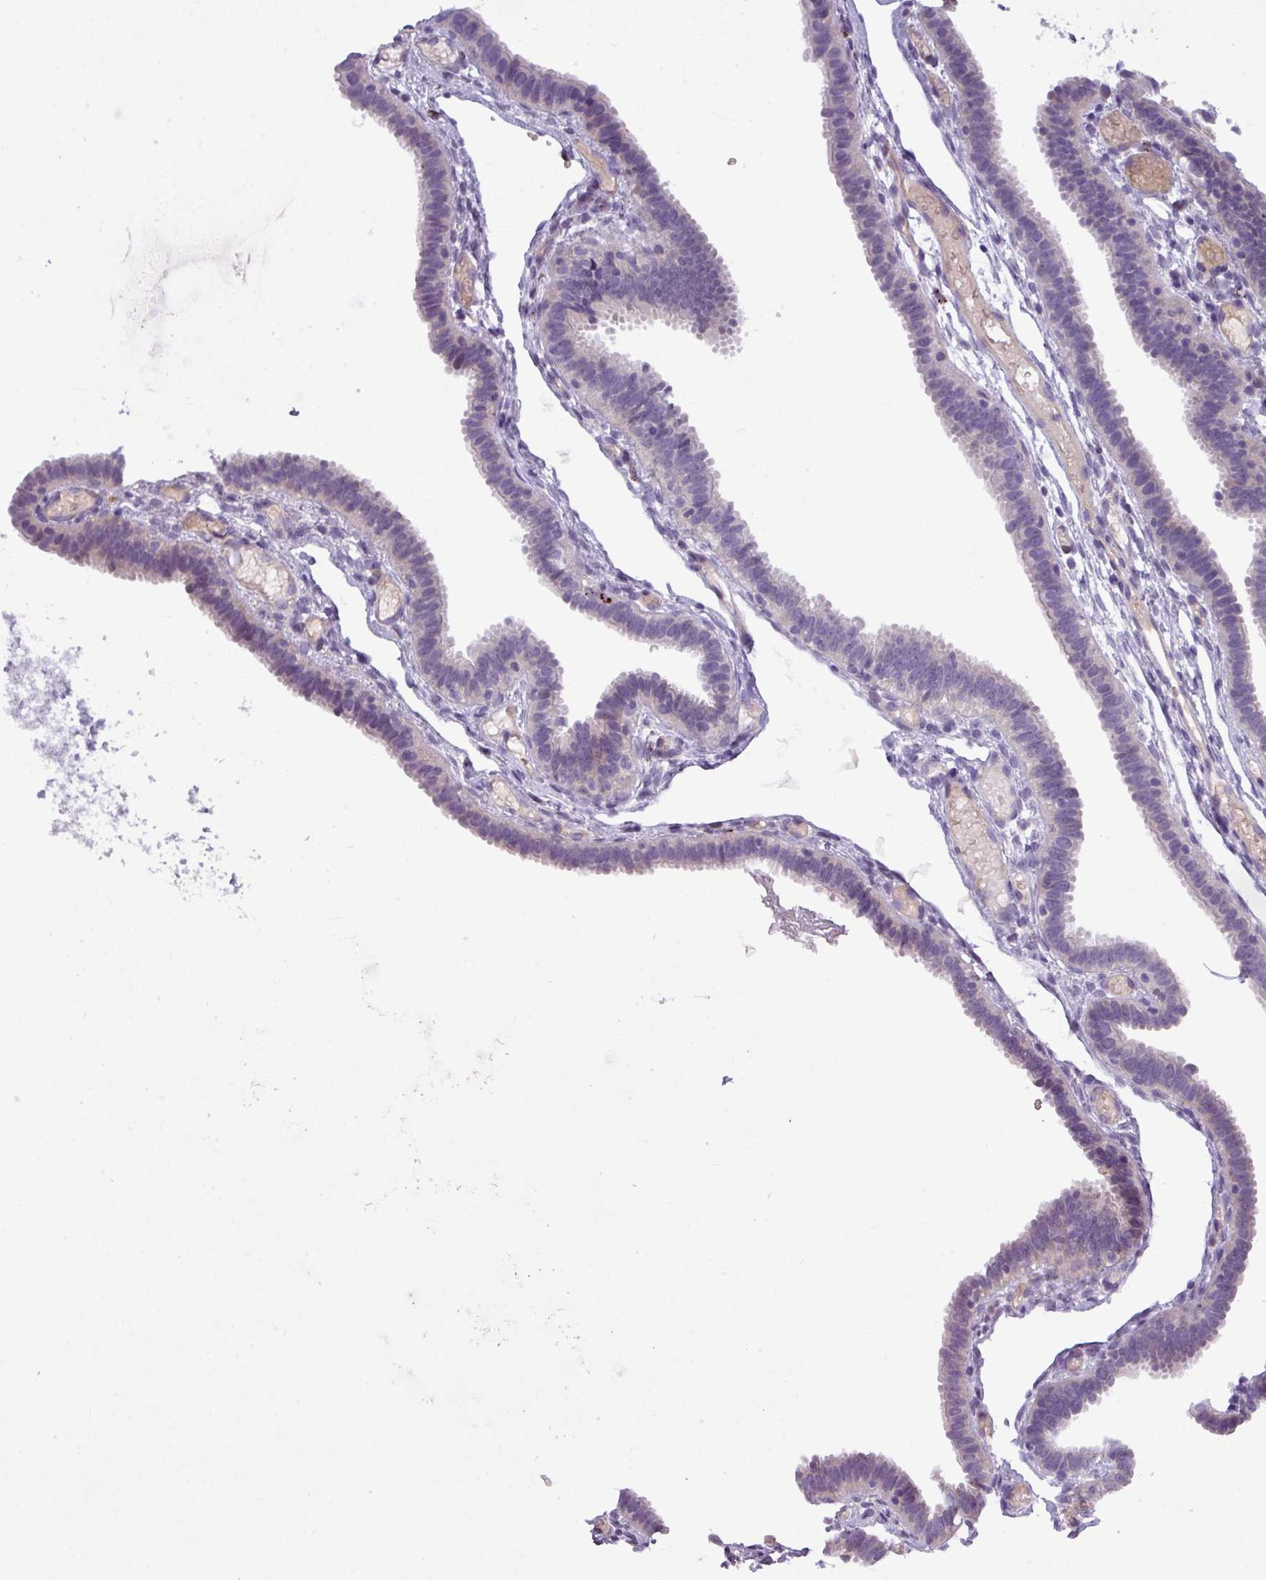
{"staining": {"intensity": "negative", "quantity": "none", "location": "none"}, "tissue": "fallopian tube", "cell_type": "Glandular cells", "image_type": "normal", "snomed": [{"axis": "morphology", "description": "Normal tissue, NOS"}, {"axis": "topography", "description": "Fallopian tube"}], "caption": "Protein analysis of benign fallopian tube demonstrates no significant positivity in glandular cells.", "gene": "IL17A", "patient": {"sex": "female", "age": 37}}